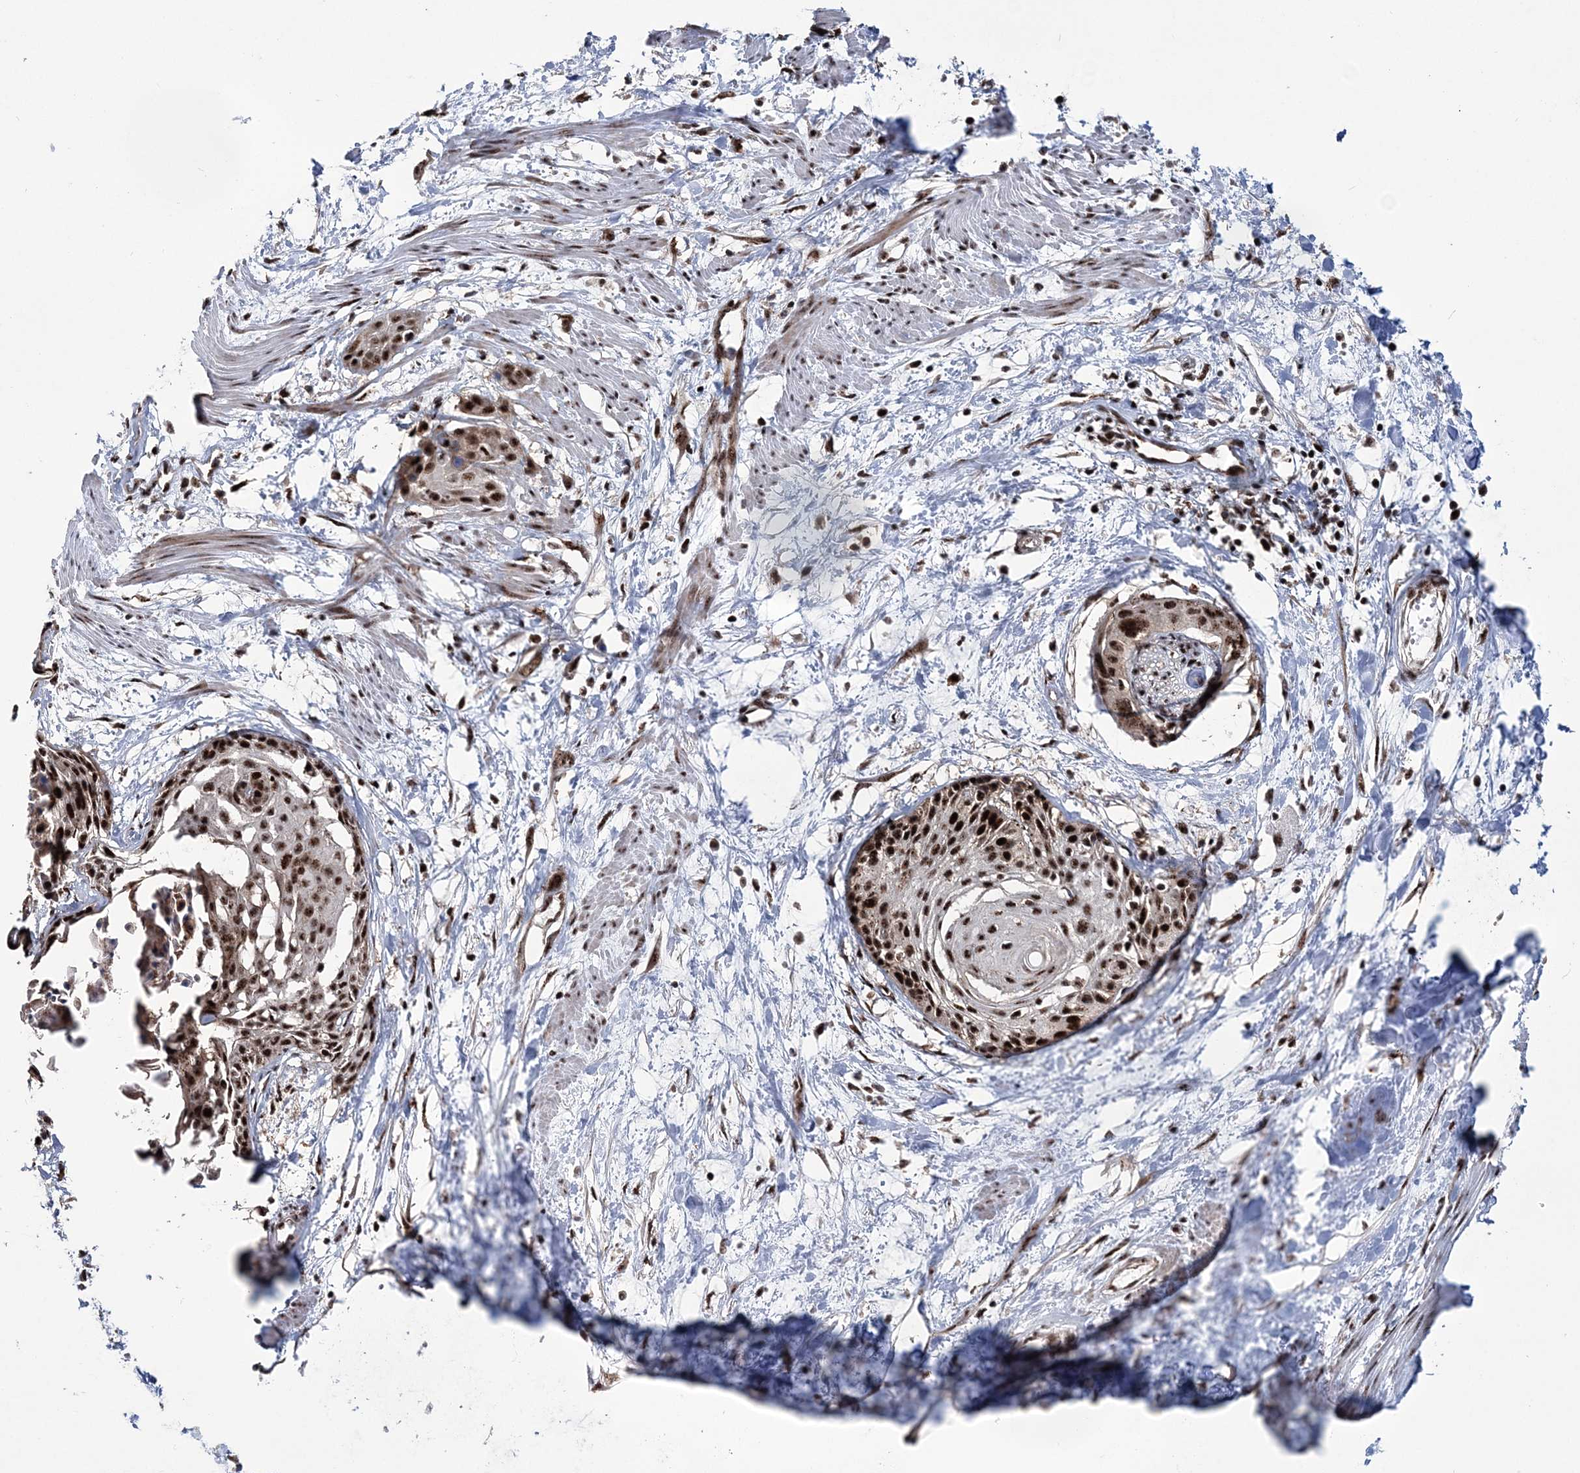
{"staining": {"intensity": "strong", "quantity": ">75%", "location": "nuclear"}, "tissue": "cervical cancer", "cell_type": "Tumor cells", "image_type": "cancer", "snomed": [{"axis": "morphology", "description": "Squamous cell carcinoma, NOS"}, {"axis": "topography", "description": "Cervix"}], "caption": "A high-resolution photomicrograph shows immunohistochemistry (IHC) staining of cervical squamous cell carcinoma, which shows strong nuclear expression in approximately >75% of tumor cells. The staining was performed using DAB to visualize the protein expression in brown, while the nuclei were stained in blue with hematoxylin (Magnification: 20x).", "gene": "TATDN2", "patient": {"sex": "female", "age": 57}}